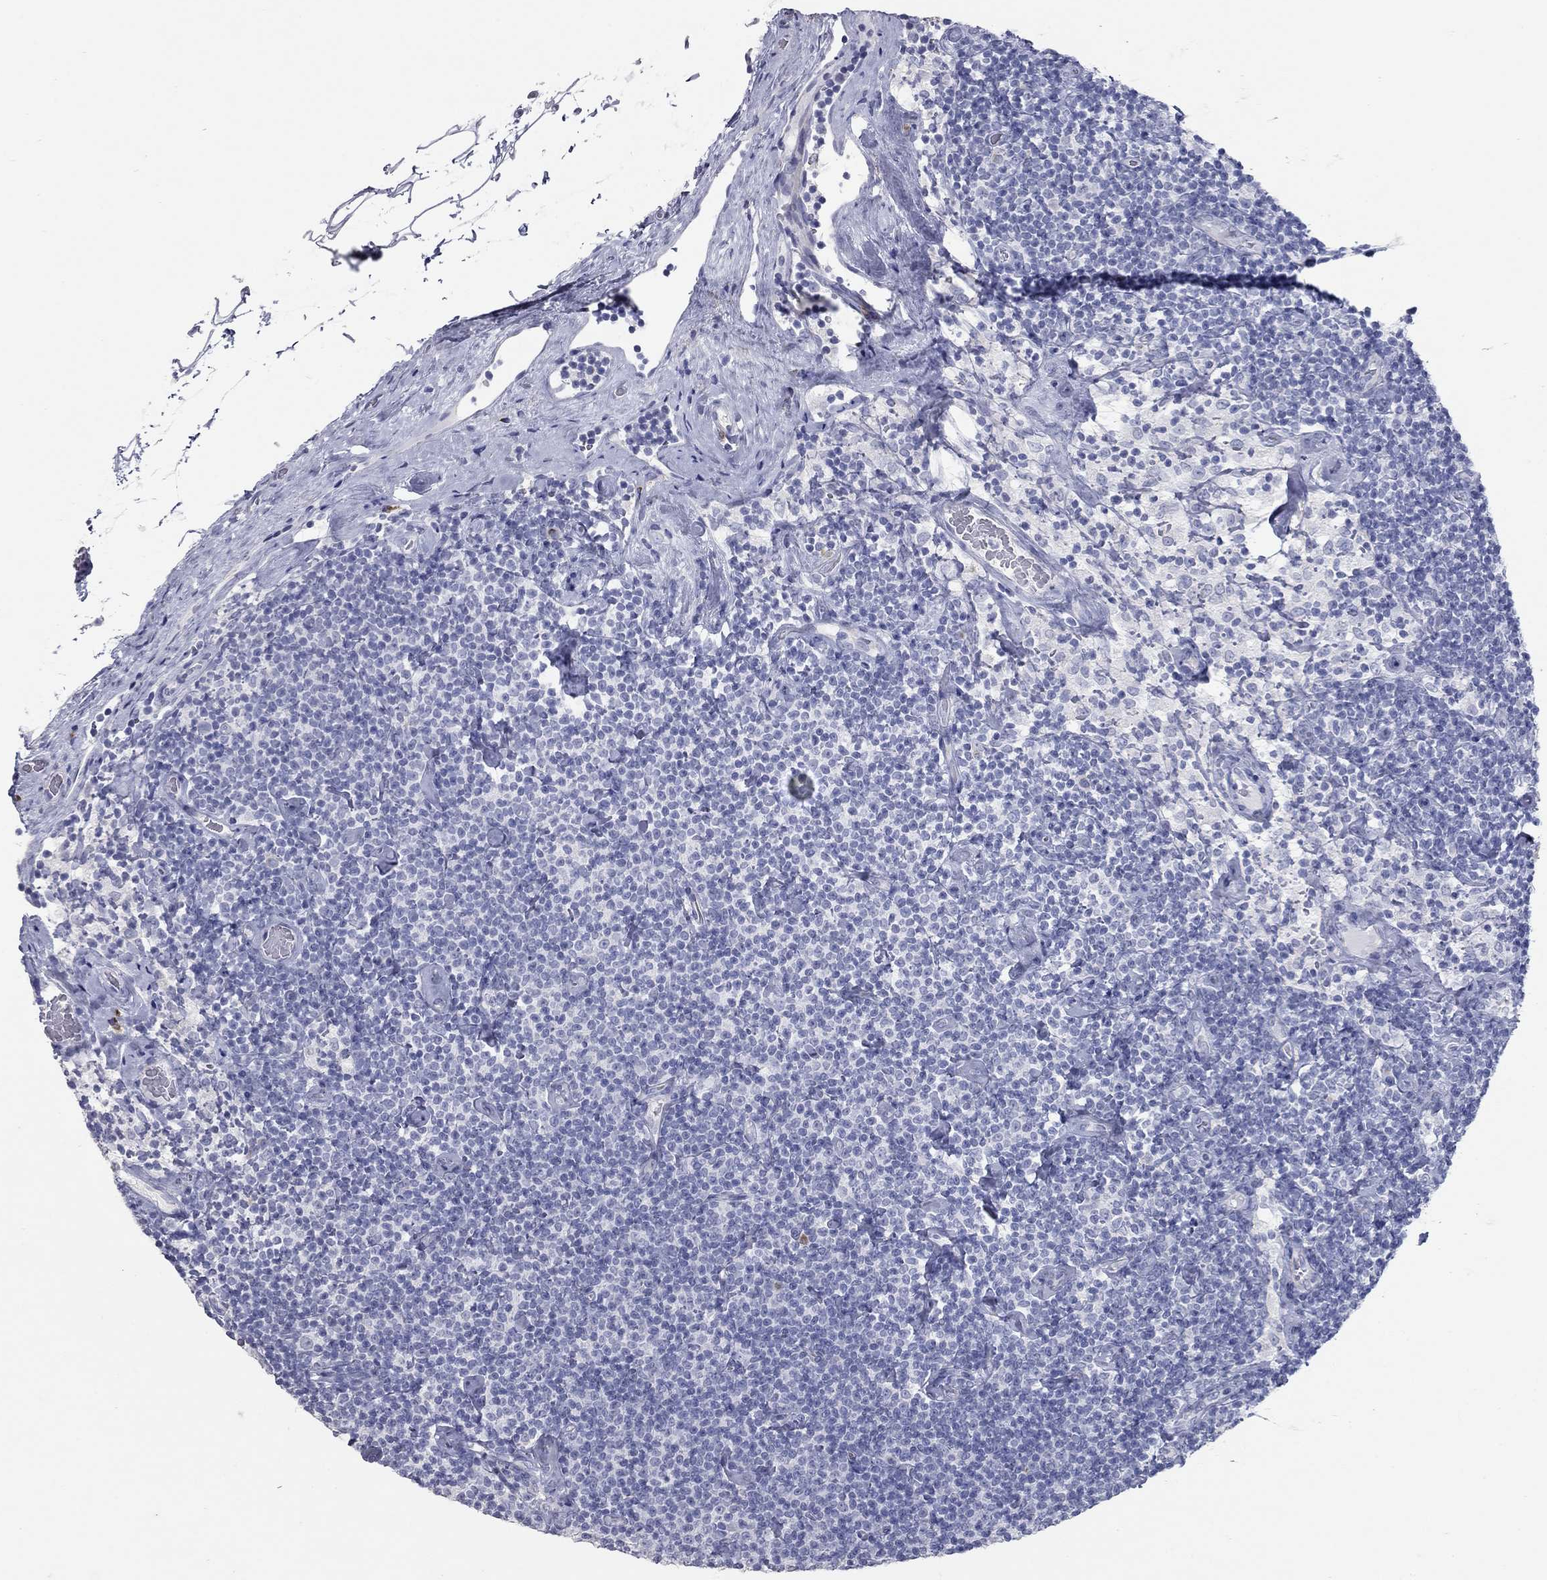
{"staining": {"intensity": "negative", "quantity": "none", "location": "none"}, "tissue": "lymphoma", "cell_type": "Tumor cells", "image_type": "cancer", "snomed": [{"axis": "morphology", "description": "Malignant lymphoma, non-Hodgkin's type, Low grade"}, {"axis": "topography", "description": "Lymph node"}], "caption": "Protein analysis of lymphoma demonstrates no significant positivity in tumor cells. (DAB immunohistochemistry with hematoxylin counter stain).", "gene": "TAC1", "patient": {"sex": "male", "age": 81}}